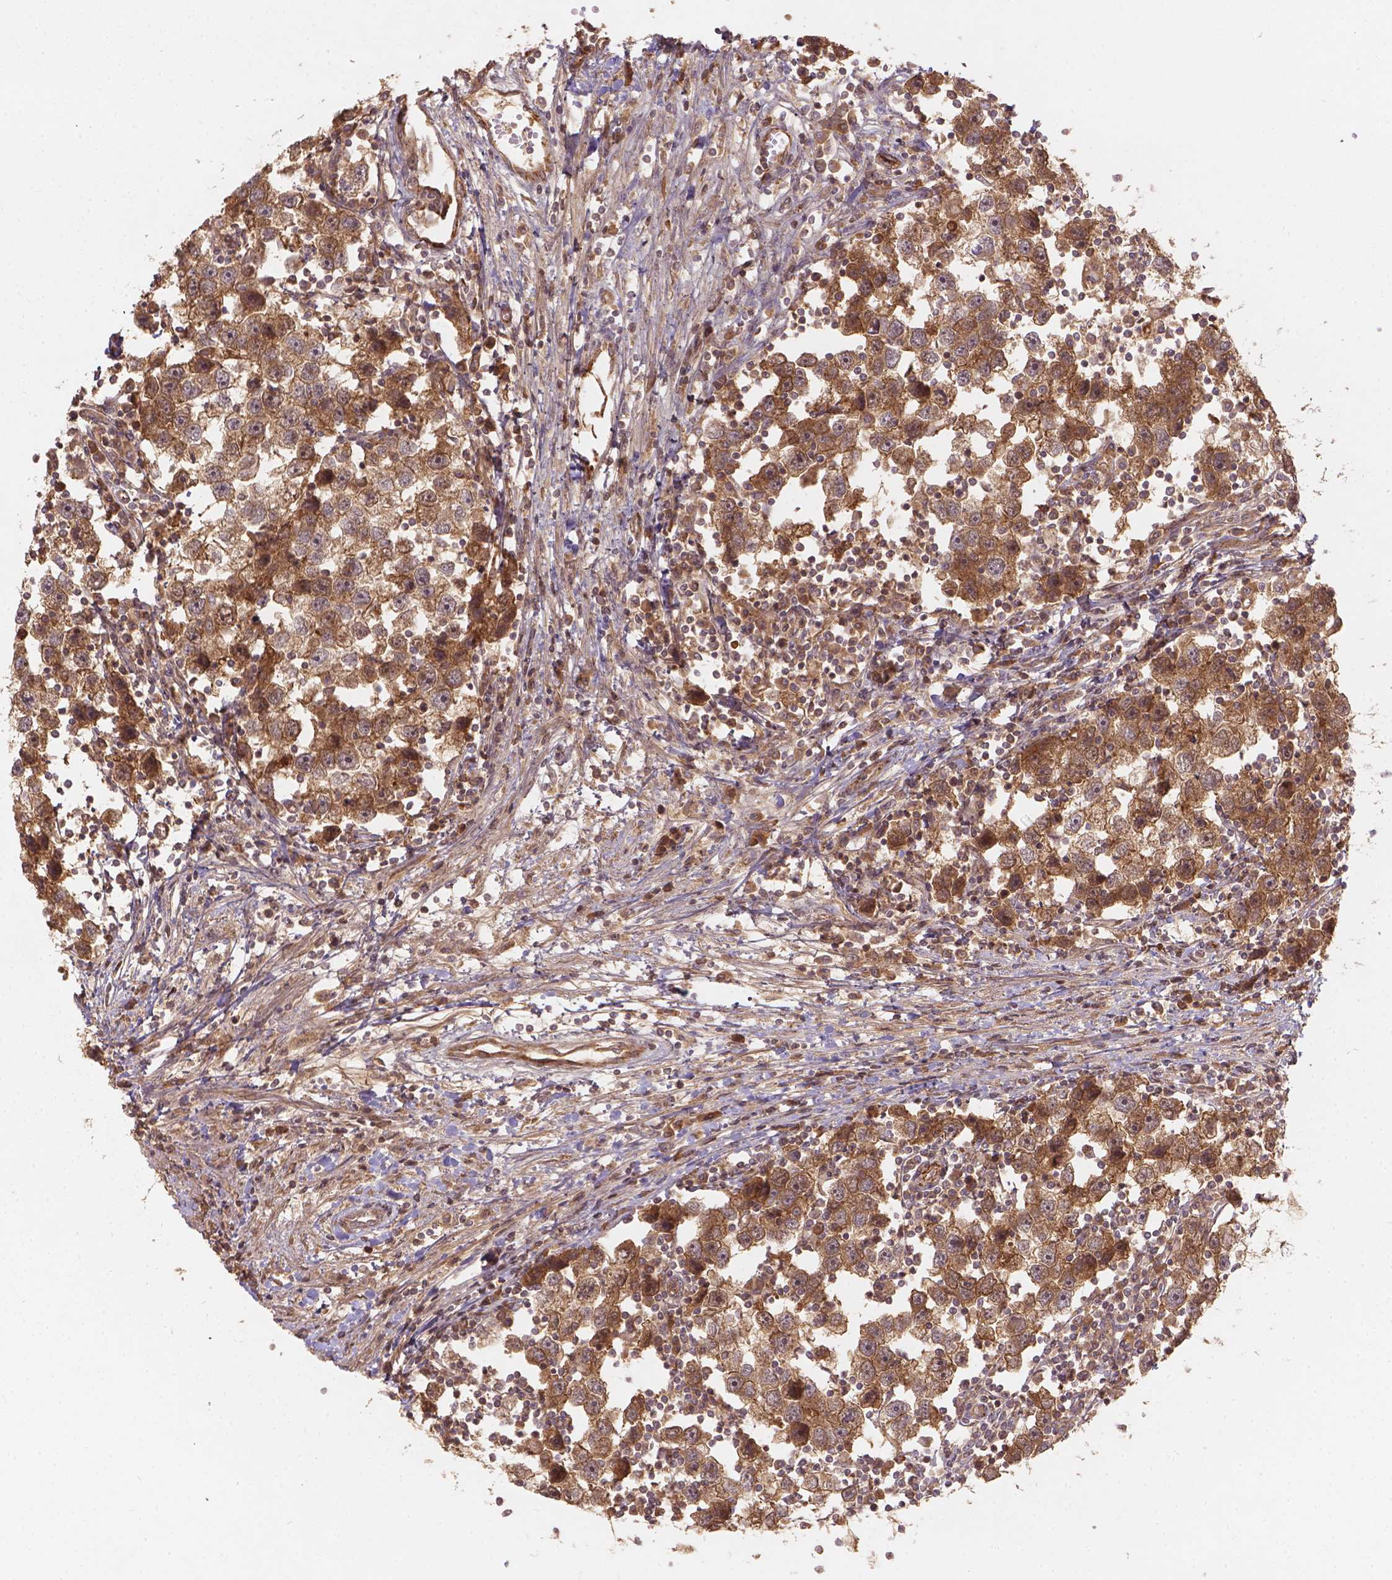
{"staining": {"intensity": "moderate", "quantity": ">75%", "location": "cytoplasmic/membranous"}, "tissue": "testis cancer", "cell_type": "Tumor cells", "image_type": "cancer", "snomed": [{"axis": "morphology", "description": "Seminoma, NOS"}, {"axis": "topography", "description": "Testis"}], "caption": "DAB (3,3'-diaminobenzidine) immunohistochemical staining of testis cancer reveals moderate cytoplasmic/membranous protein expression in approximately >75% of tumor cells.", "gene": "XPR1", "patient": {"sex": "male", "age": 30}}